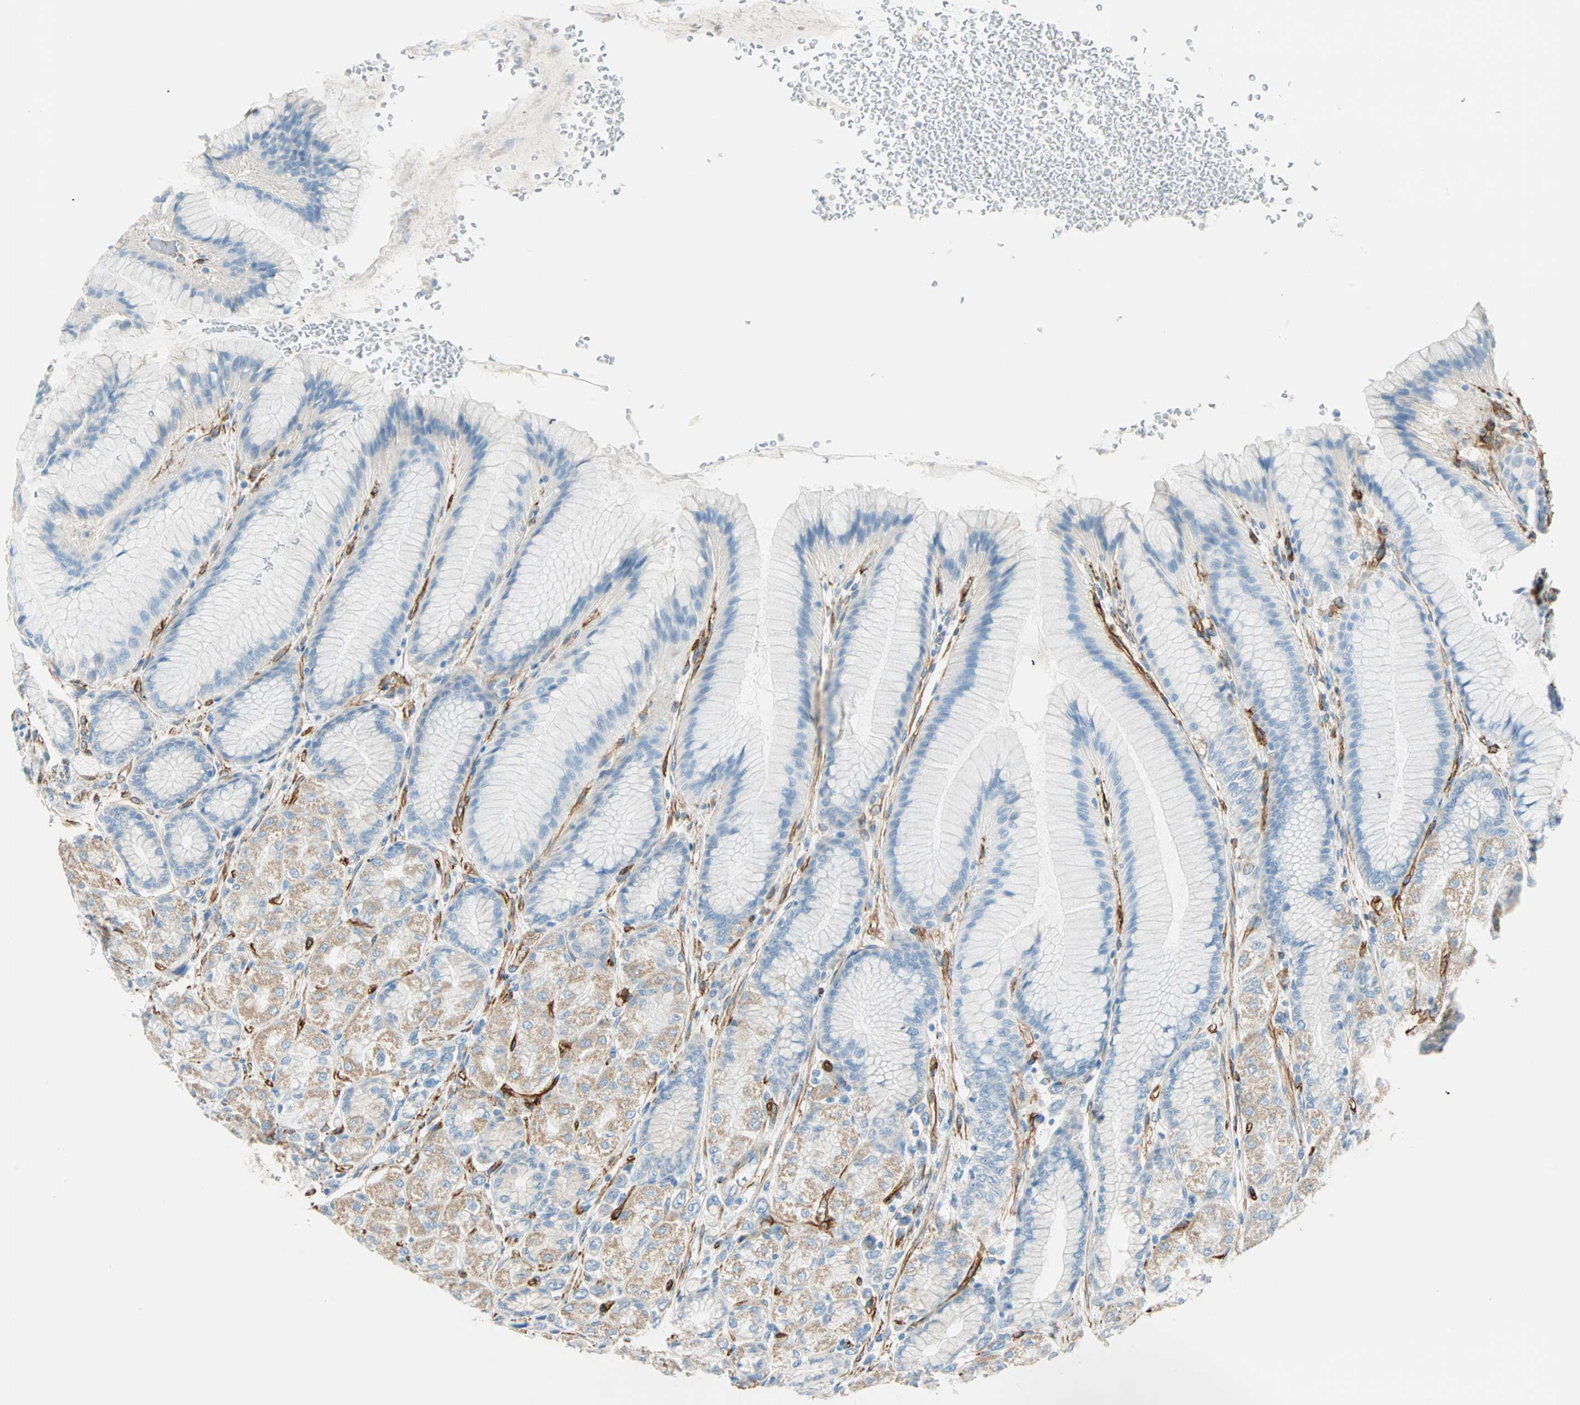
{"staining": {"intensity": "weak", "quantity": "25%-75%", "location": "cytoplasmic/membranous"}, "tissue": "stomach", "cell_type": "Glandular cells", "image_type": "normal", "snomed": [{"axis": "morphology", "description": "Normal tissue, NOS"}, {"axis": "morphology", "description": "Adenocarcinoma, NOS"}, {"axis": "topography", "description": "Stomach"}, {"axis": "topography", "description": "Stomach, lower"}], "caption": "The micrograph displays immunohistochemical staining of normal stomach. There is weak cytoplasmic/membranous staining is present in about 25%-75% of glandular cells.", "gene": "NES", "patient": {"sex": "female", "age": 65}}